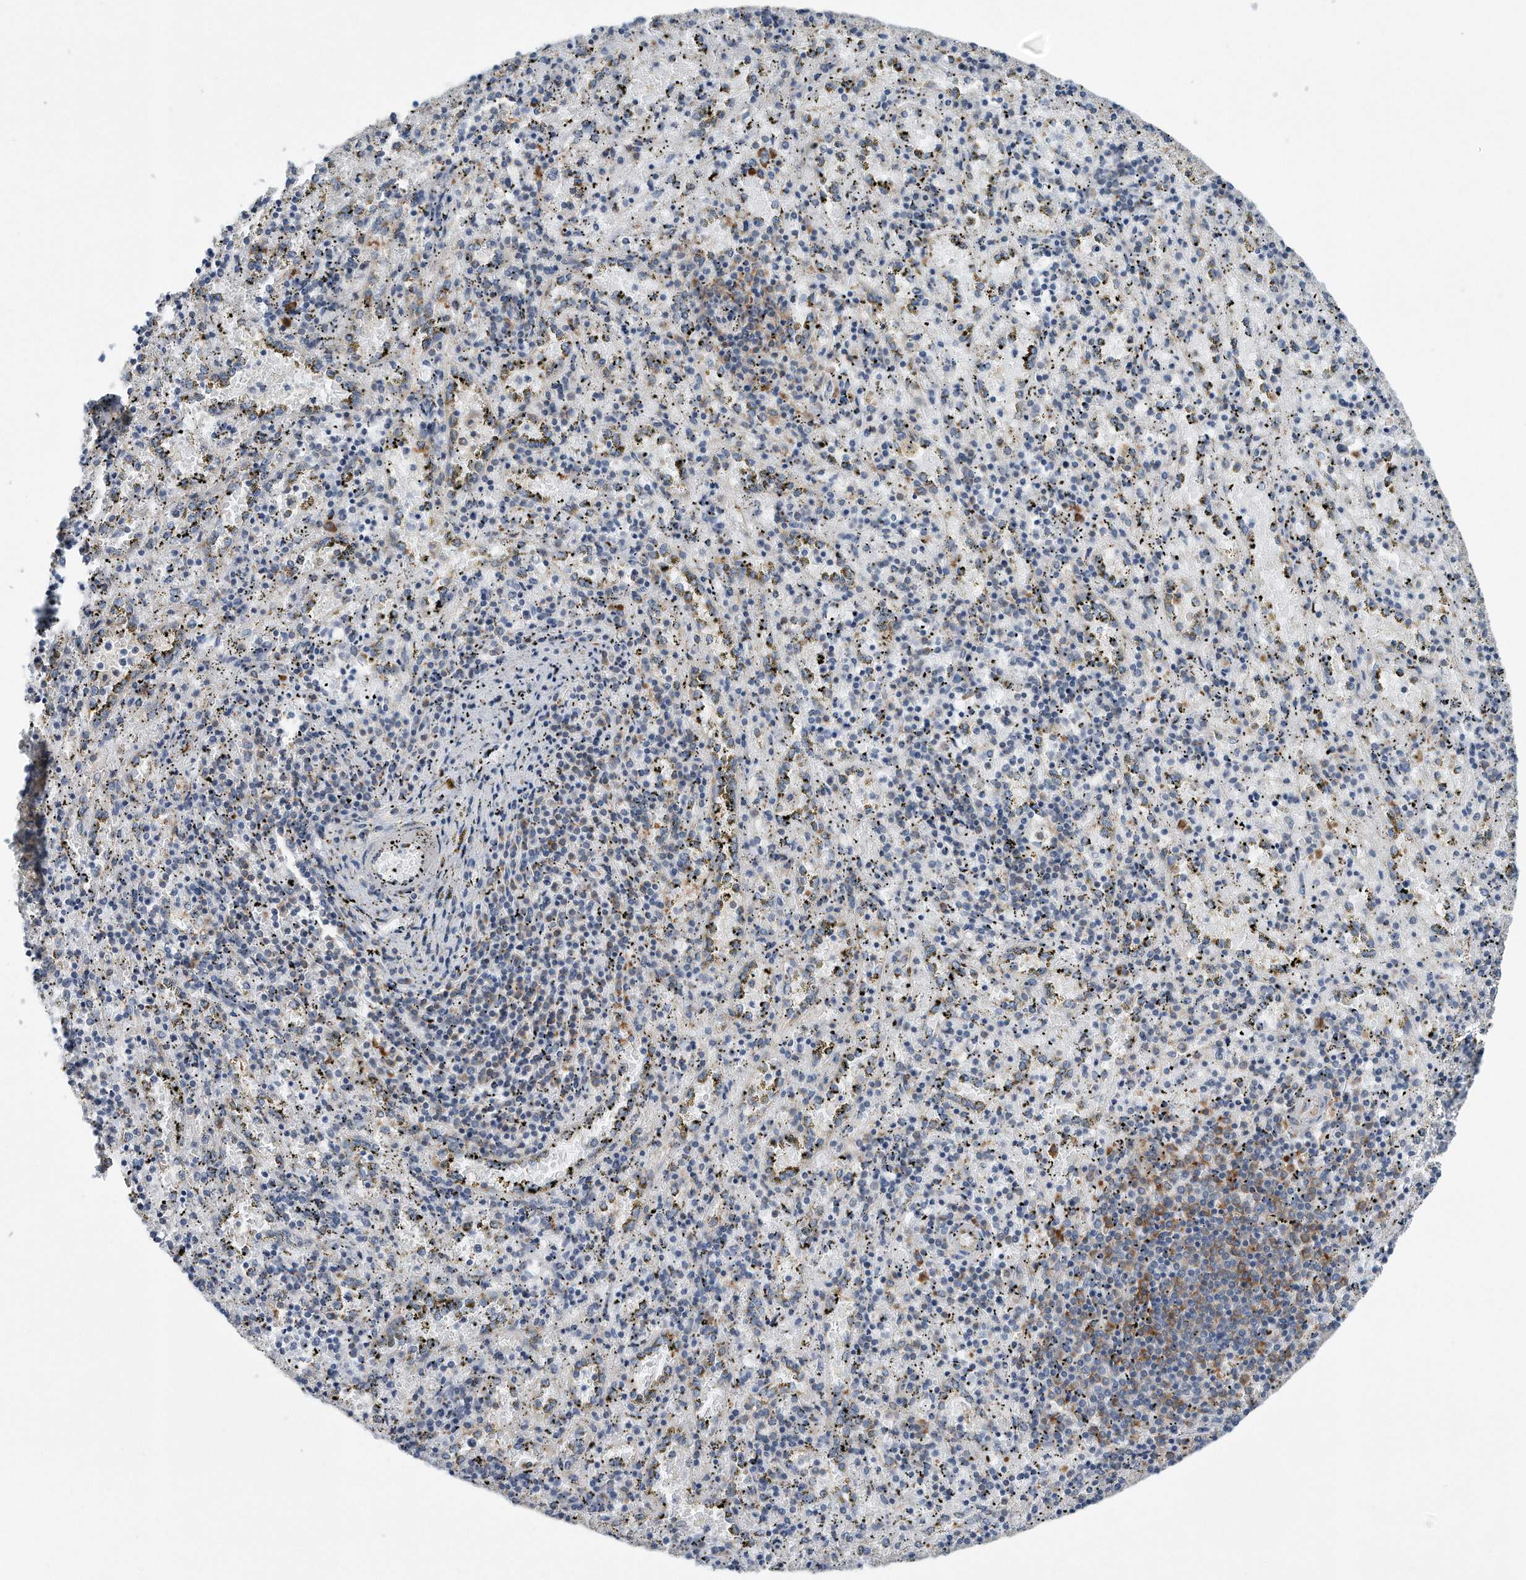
{"staining": {"intensity": "moderate", "quantity": "<25%", "location": "cytoplasmic/membranous"}, "tissue": "spleen", "cell_type": "Cells in red pulp", "image_type": "normal", "snomed": [{"axis": "morphology", "description": "Normal tissue, NOS"}, {"axis": "topography", "description": "Spleen"}], "caption": "IHC (DAB (3,3'-diaminobenzidine)) staining of benign spleen reveals moderate cytoplasmic/membranous protein staining in about <25% of cells in red pulp. The protein is stained brown, and the nuclei are stained in blue (DAB (3,3'-diaminobenzidine) IHC with brightfield microscopy, high magnification).", "gene": "RPL26L1", "patient": {"sex": "male", "age": 11}}